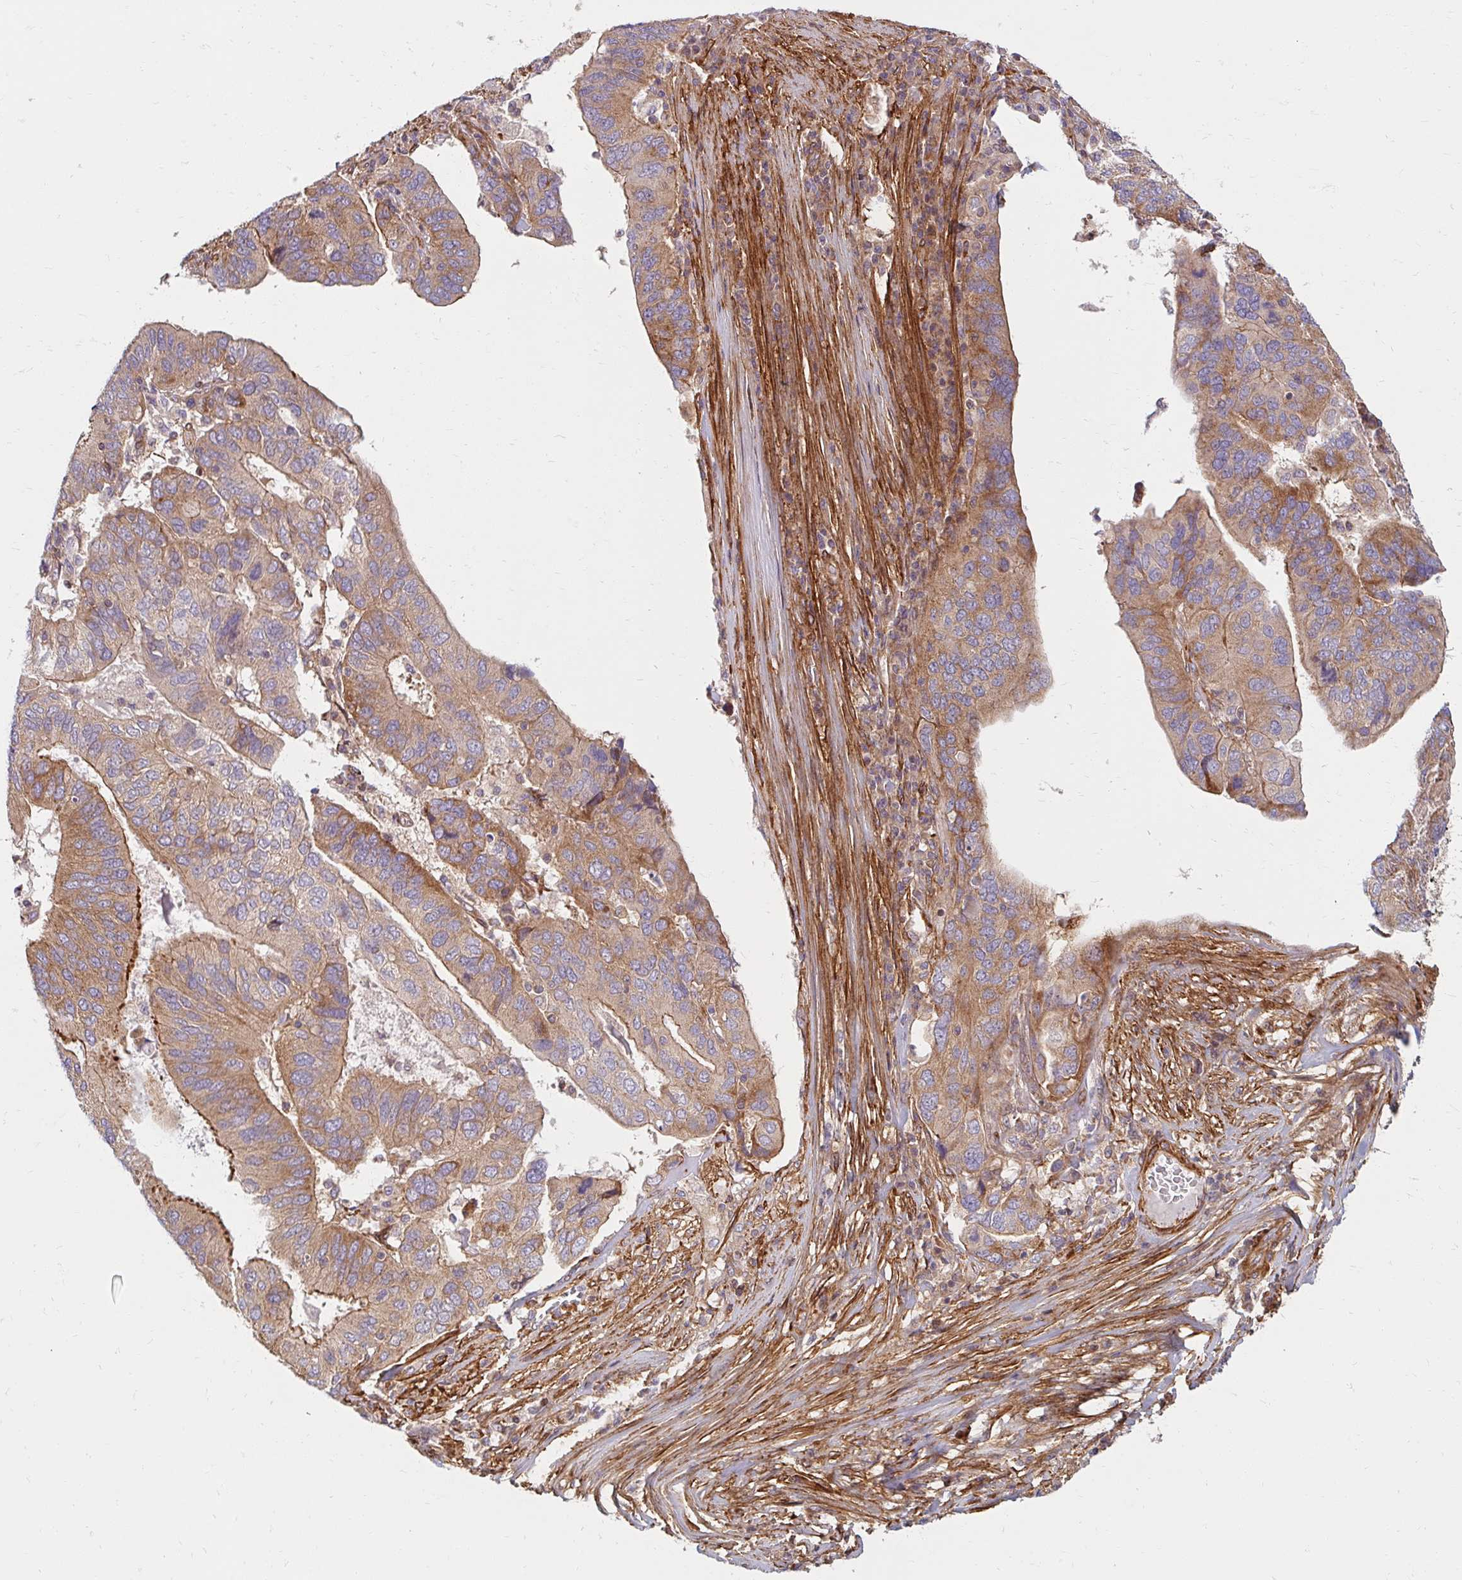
{"staining": {"intensity": "moderate", "quantity": ">75%", "location": "cytoplasmic/membranous"}, "tissue": "ovarian cancer", "cell_type": "Tumor cells", "image_type": "cancer", "snomed": [{"axis": "morphology", "description": "Cystadenocarcinoma, serous, NOS"}, {"axis": "topography", "description": "Ovary"}], "caption": "Protein expression by immunohistochemistry (IHC) demonstrates moderate cytoplasmic/membranous staining in about >75% of tumor cells in ovarian cancer (serous cystadenocarcinoma).", "gene": "BTF3", "patient": {"sex": "female", "age": 79}}